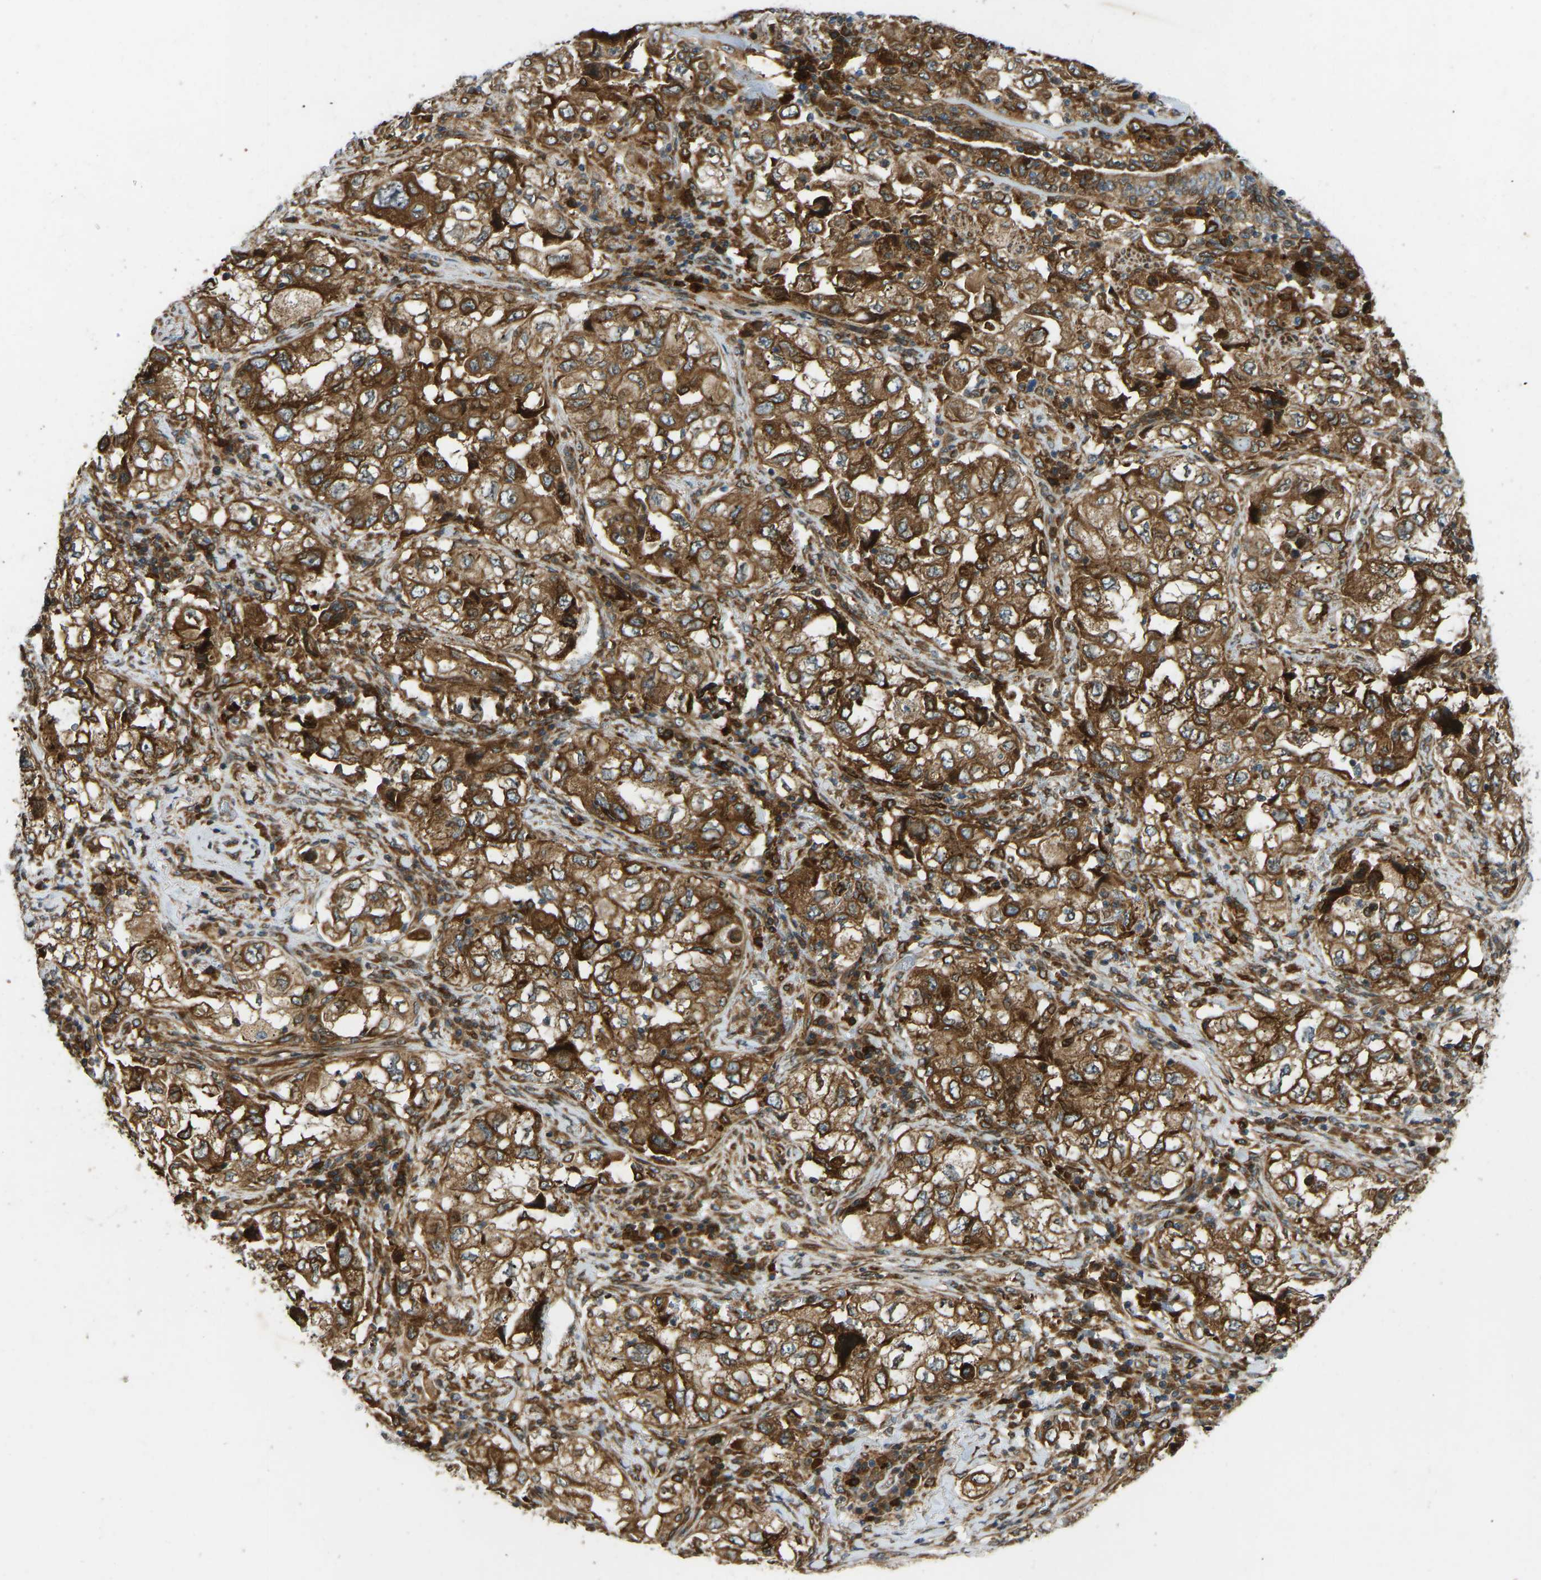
{"staining": {"intensity": "strong", "quantity": ">75%", "location": "cytoplasmic/membranous"}, "tissue": "lung cancer", "cell_type": "Tumor cells", "image_type": "cancer", "snomed": [{"axis": "morphology", "description": "Adenocarcinoma, NOS"}, {"axis": "topography", "description": "Lung"}], "caption": "Lung cancer tissue reveals strong cytoplasmic/membranous positivity in approximately >75% of tumor cells, visualized by immunohistochemistry.", "gene": "OS9", "patient": {"sex": "male", "age": 64}}